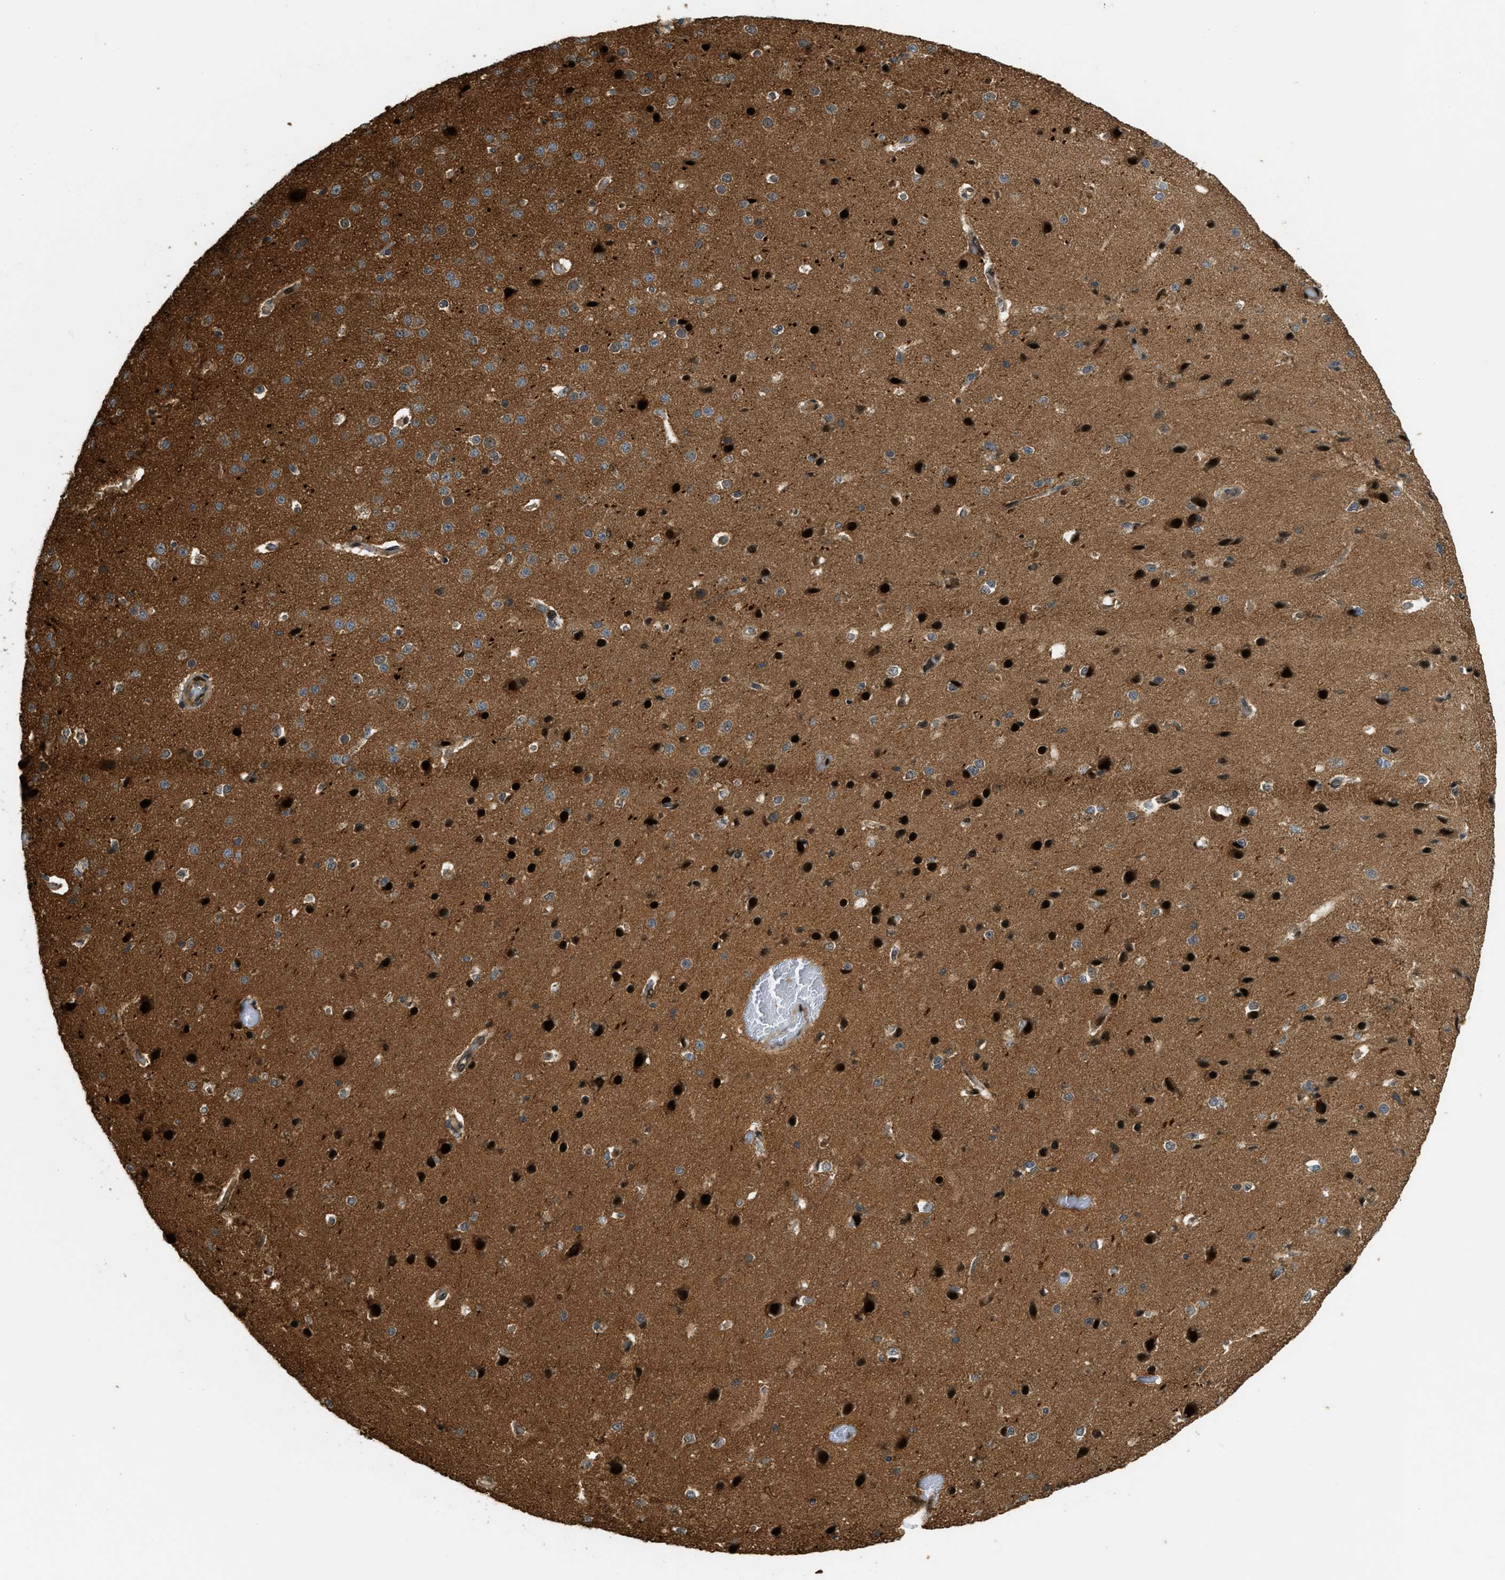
{"staining": {"intensity": "weak", "quantity": ">75%", "location": "cytoplasmic/membranous"}, "tissue": "cerebral cortex", "cell_type": "Endothelial cells", "image_type": "normal", "snomed": [{"axis": "morphology", "description": "Normal tissue, NOS"}, {"axis": "morphology", "description": "Developmental malformation"}, {"axis": "topography", "description": "Cerebral cortex"}], "caption": "Protein staining shows weak cytoplasmic/membranous expression in about >75% of endothelial cells in normal cerebral cortex.", "gene": "TRAPPC14", "patient": {"sex": "female", "age": 30}}